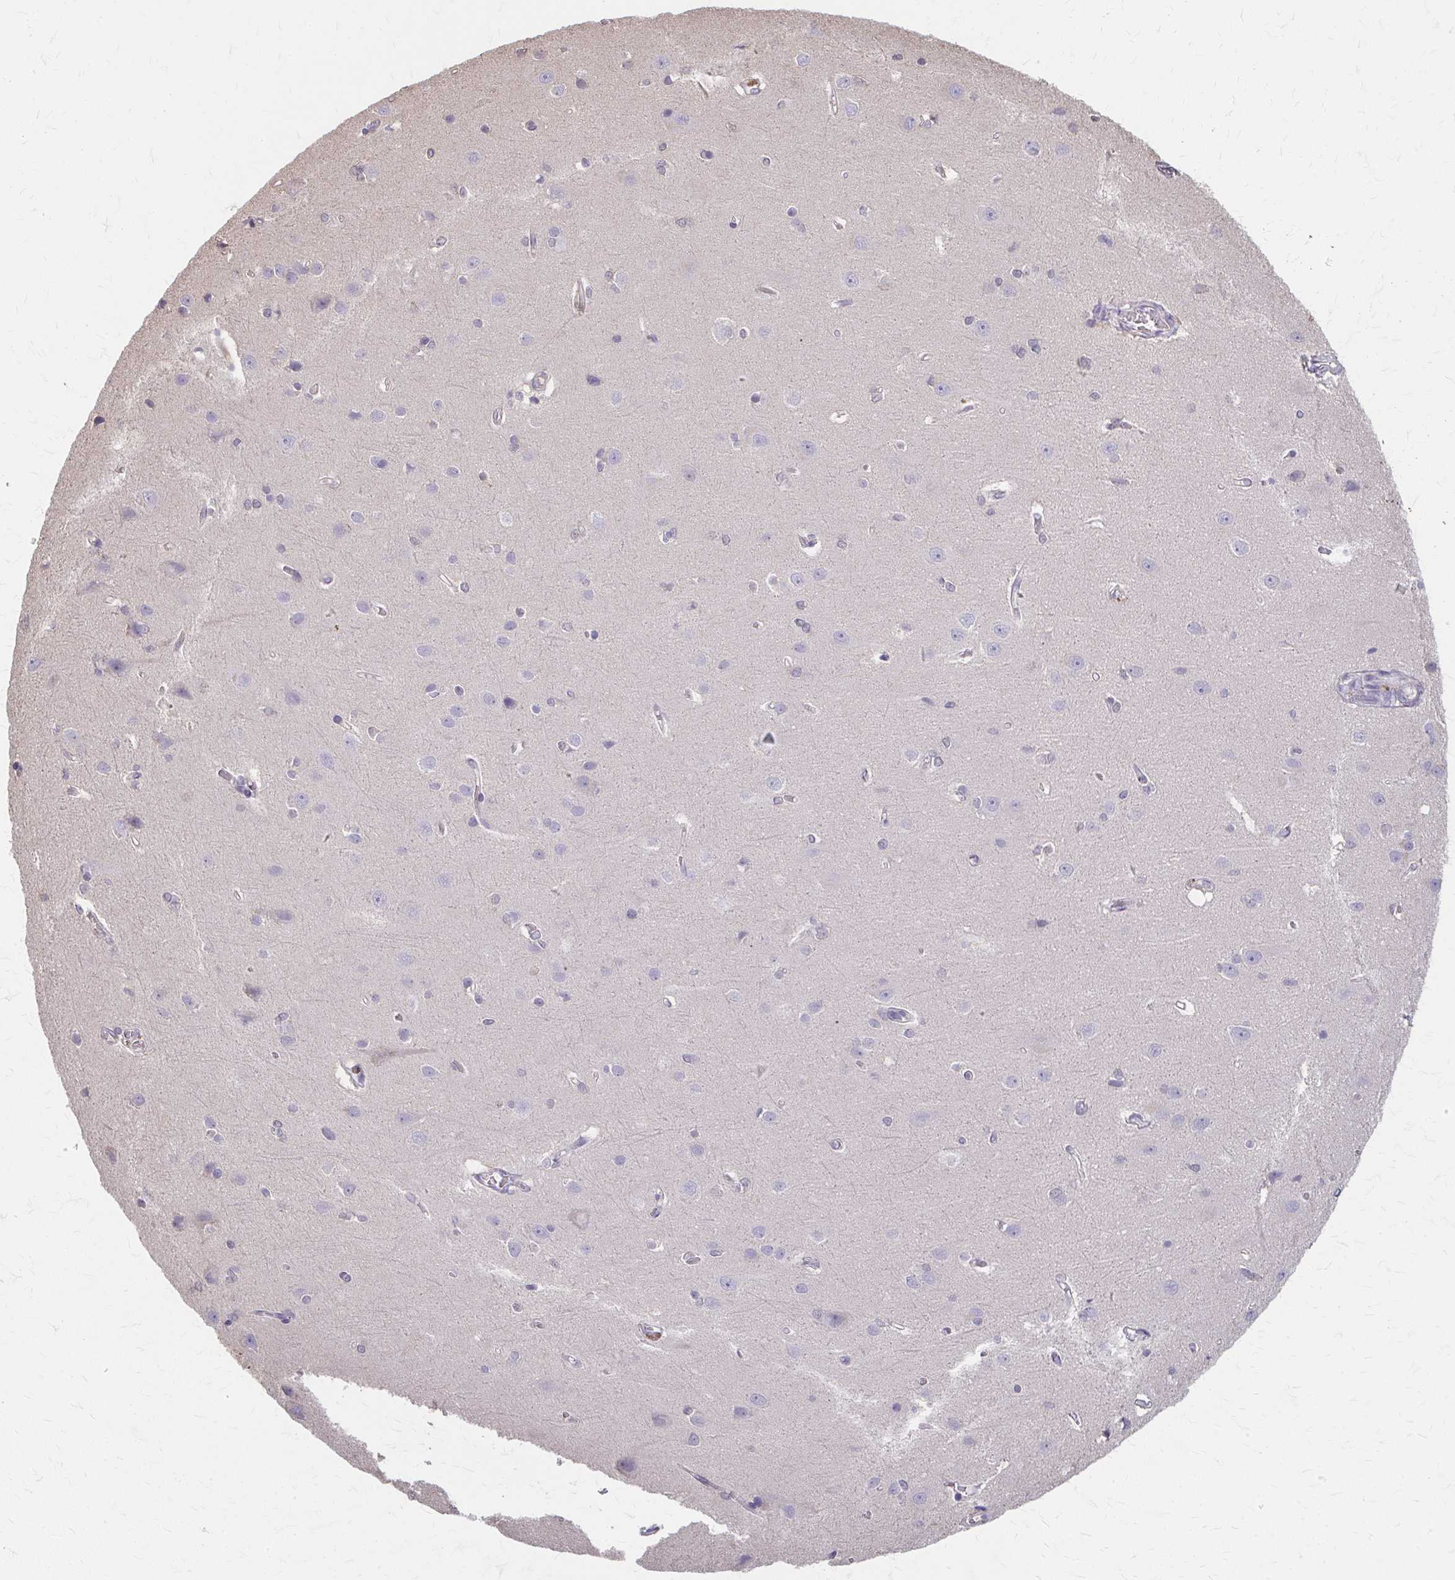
{"staining": {"intensity": "negative", "quantity": "none", "location": "none"}, "tissue": "cerebral cortex", "cell_type": "Endothelial cells", "image_type": "normal", "snomed": [{"axis": "morphology", "description": "Normal tissue, NOS"}, {"axis": "topography", "description": "Cerebral cortex"}], "caption": "Endothelial cells are negative for protein expression in normal human cerebral cortex.", "gene": "RABGAP1L", "patient": {"sex": "male", "age": 37}}